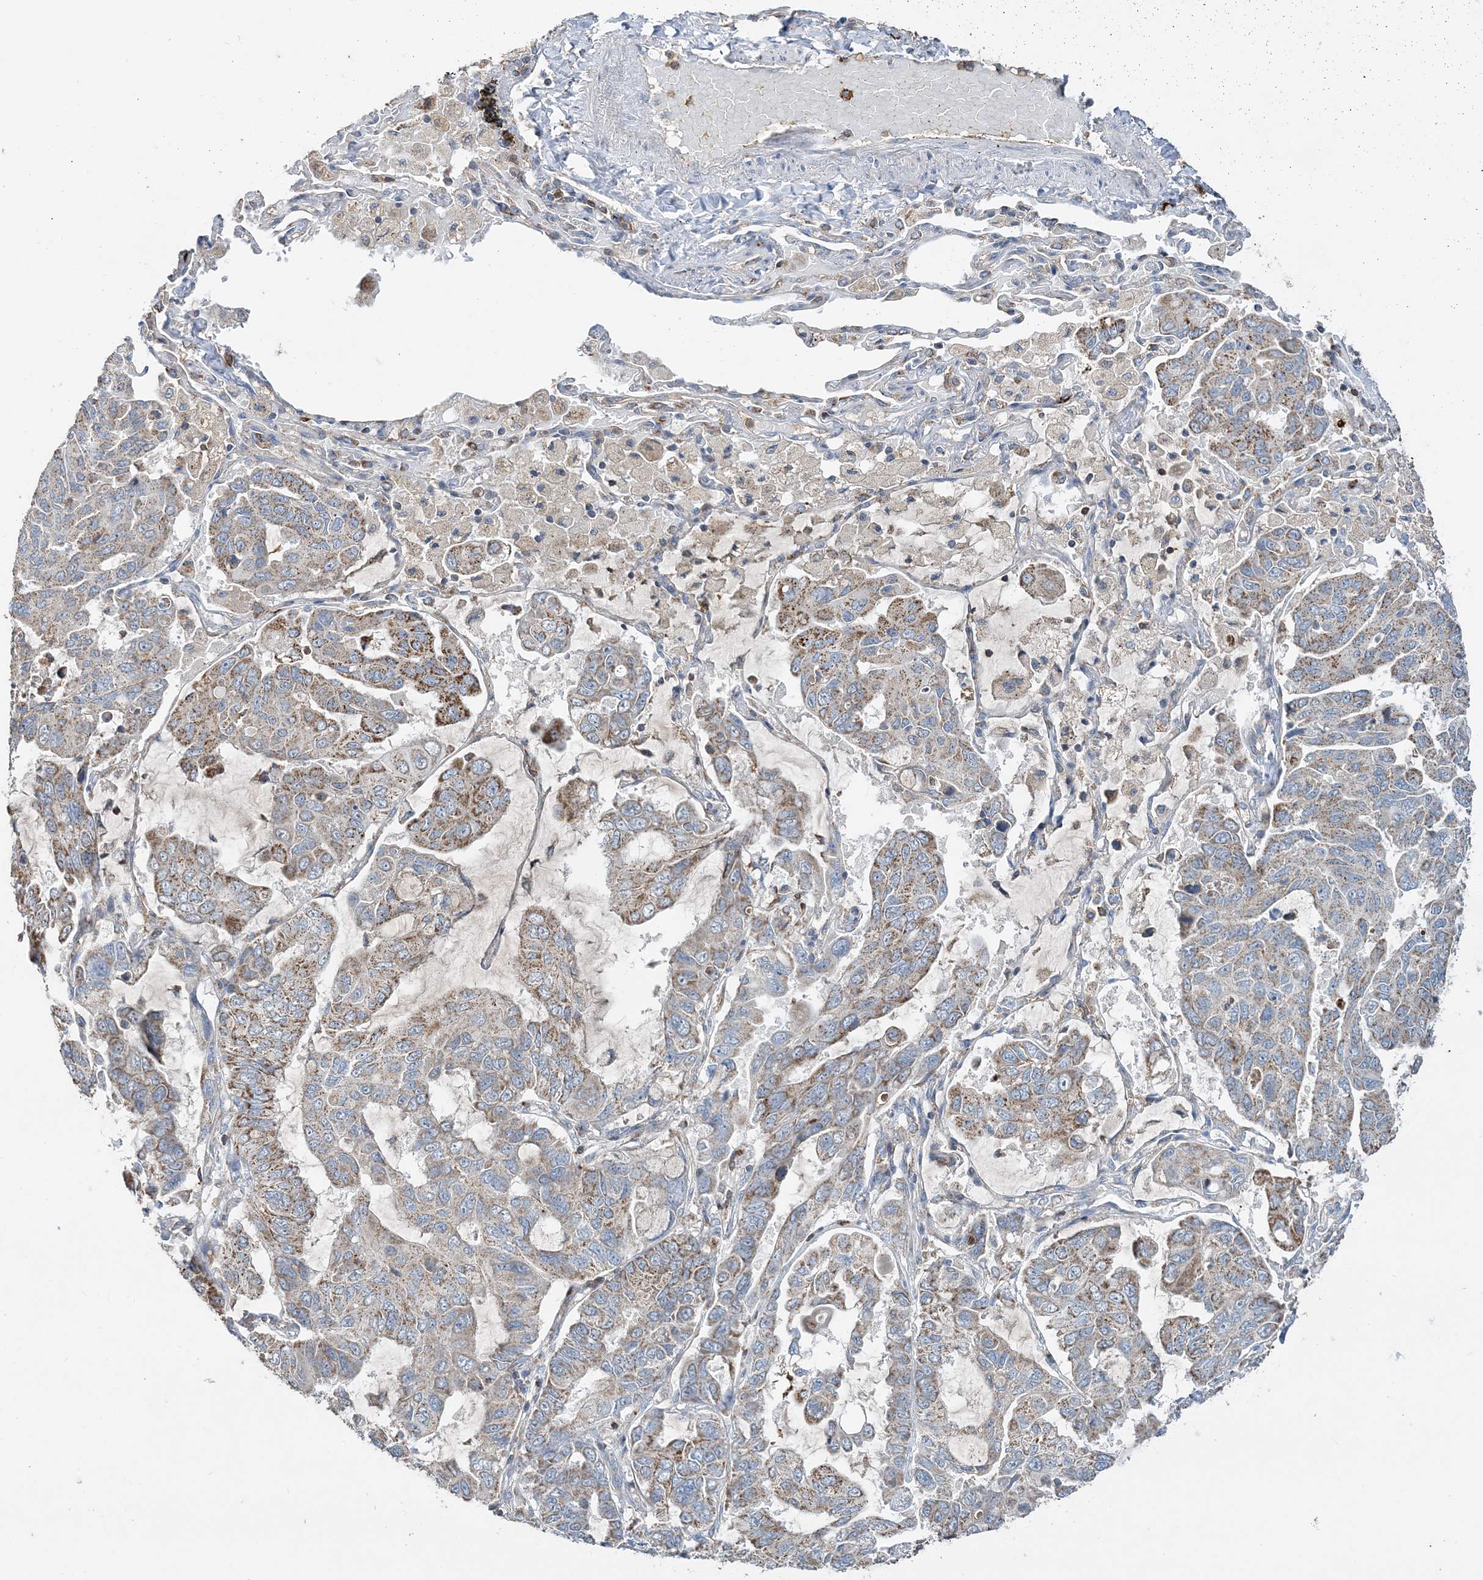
{"staining": {"intensity": "moderate", "quantity": "25%-75%", "location": "cytoplasmic/membranous"}, "tissue": "lung cancer", "cell_type": "Tumor cells", "image_type": "cancer", "snomed": [{"axis": "morphology", "description": "Adenocarcinoma, NOS"}, {"axis": "topography", "description": "Lung"}], "caption": "This micrograph exhibits immunohistochemistry staining of adenocarcinoma (lung), with medium moderate cytoplasmic/membranous staining in about 25%-75% of tumor cells.", "gene": "TMLHE", "patient": {"sex": "male", "age": 64}}